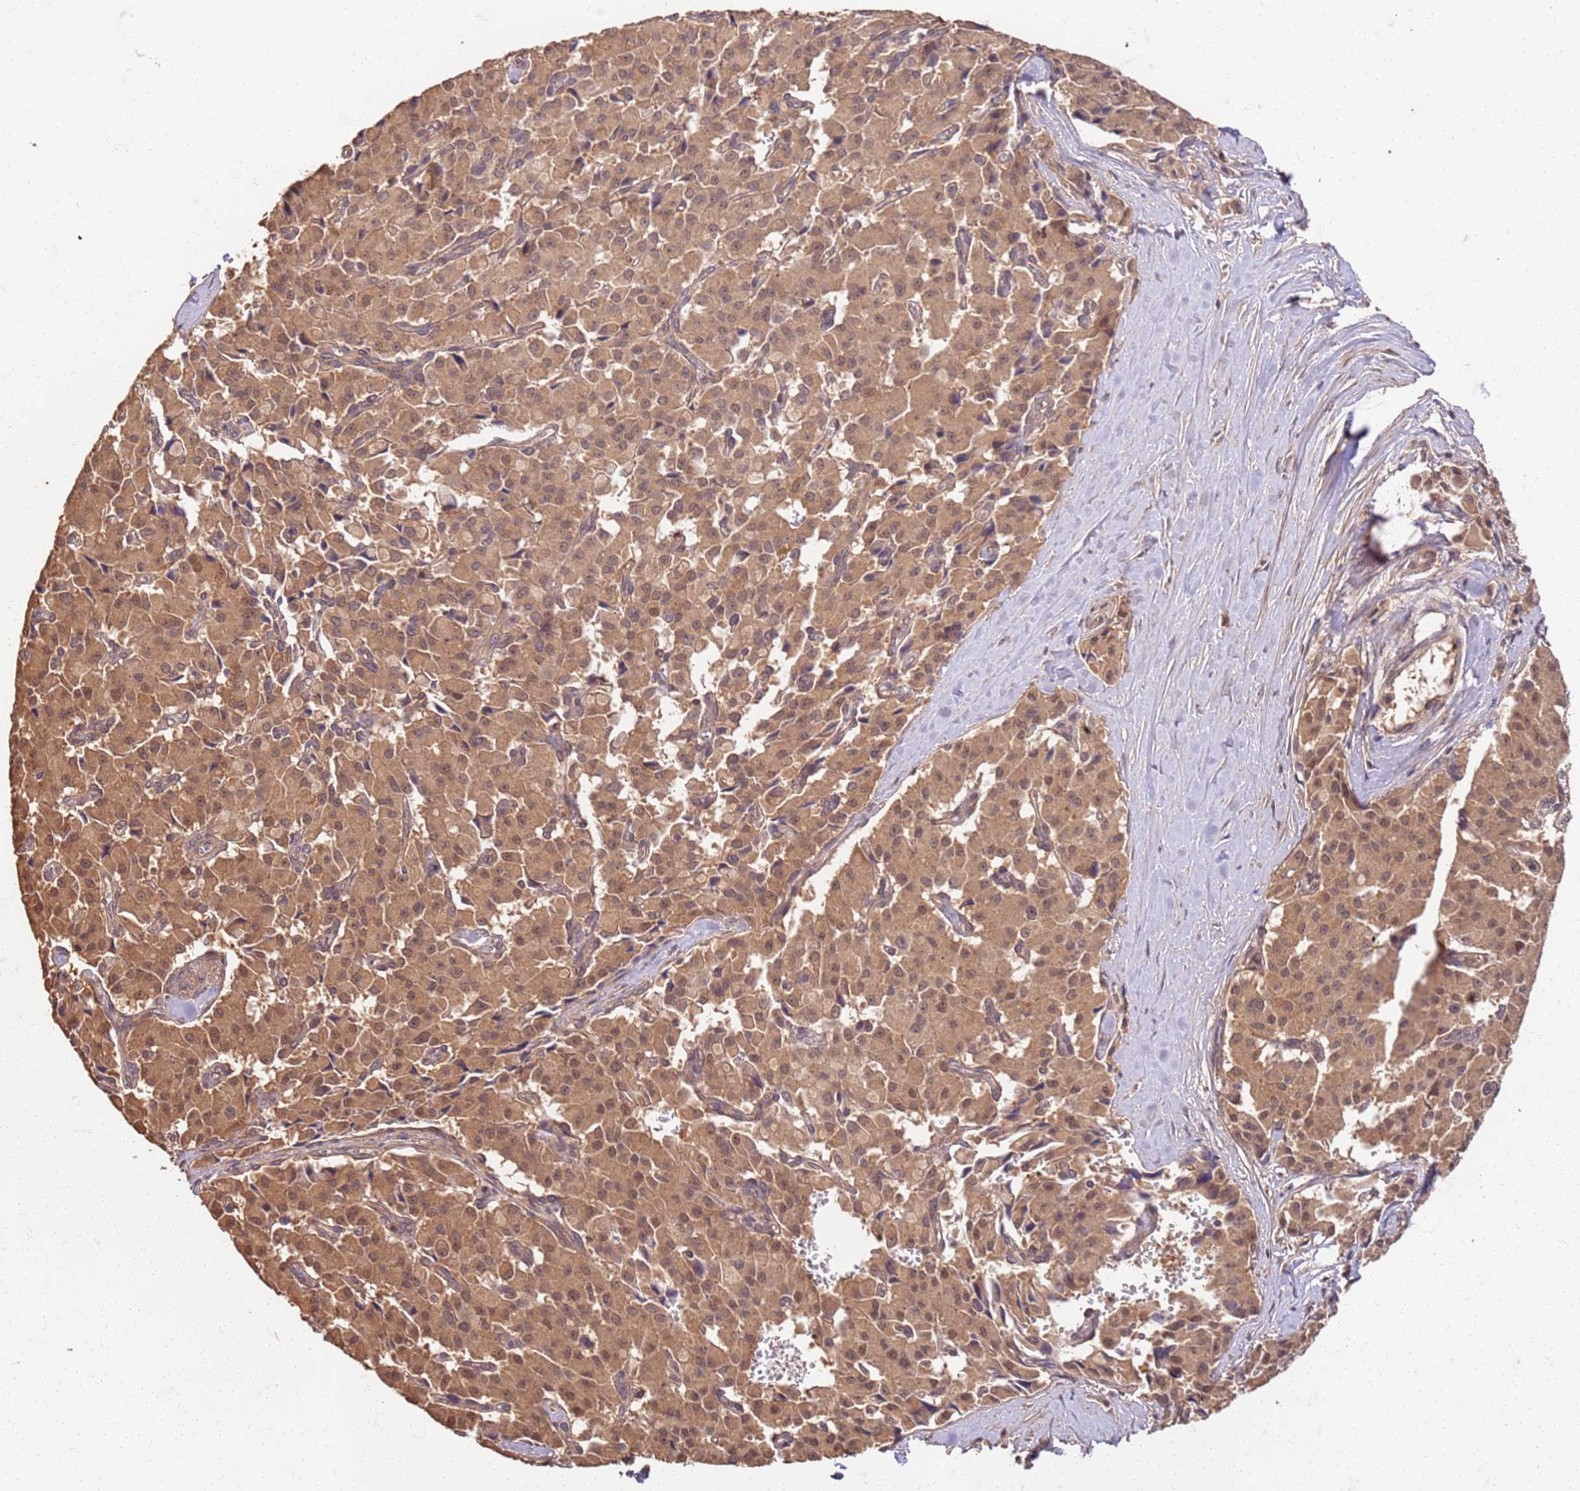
{"staining": {"intensity": "moderate", "quantity": ">75%", "location": "cytoplasmic/membranous,nuclear"}, "tissue": "pancreatic cancer", "cell_type": "Tumor cells", "image_type": "cancer", "snomed": [{"axis": "morphology", "description": "Adenocarcinoma, NOS"}, {"axis": "topography", "description": "Pancreas"}], "caption": "Immunohistochemistry (IHC) (DAB) staining of human pancreatic cancer (adenocarcinoma) displays moderate cytoplasmic/membranous and nuclear protein staining in about >75% of tumor cells. (DAB (3,3'-diaminobenzidine) = brown stain, brightfield microscopy at high magnification).", "gene": "UBE3A", "patient": {"sex": "male", "age": 65}}